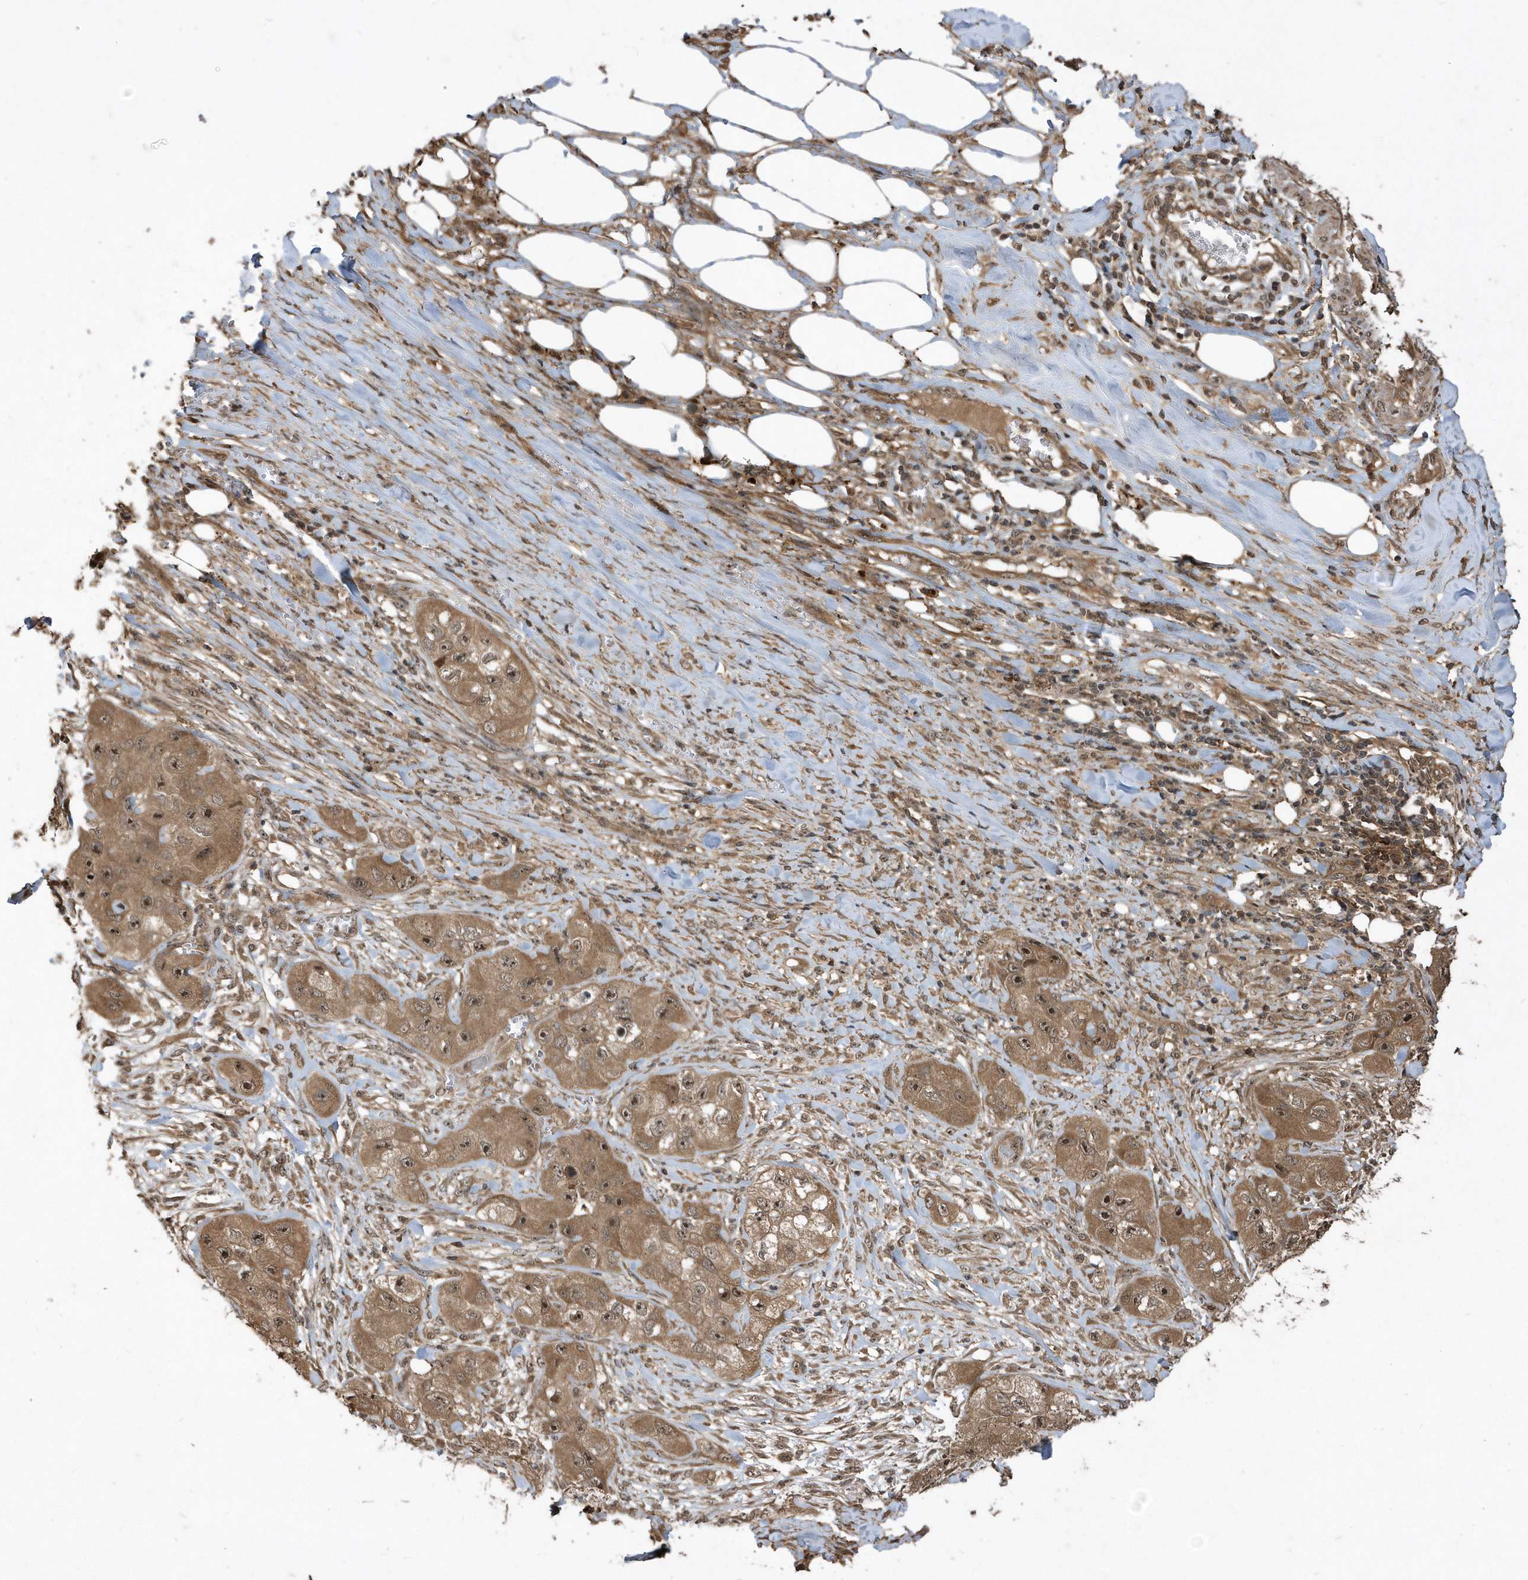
{"staining": {"intensity": "moderate", "quantity": ">75%", "location": "cytoplasmic/membranous,nuclear"}, "tissue": "skin cancer", "cell_type": "Tumor cells", "image_type": "cancer", "snomed": [{"axis": "morphology", "description": "Squamous cell carcinoma, NOS"}, {"axis": "topography", "description": "Skin"}, {"axis": "topography", "description": "Subcutis"}], "caption": "High-power microscopy captured an immunohistochemistry histopathology image of squamous cell carcinoma (skin), revealing moderate cytoplasmic/membranous and nuclear expression in approximately >75% of tumor cells. (DAB (3,3'-diaminobenzidine) = brown stain, brightfield microscopy at high magnification).", "gene": "WASHC5", "patient": {"sex": "male", "age": 73}}